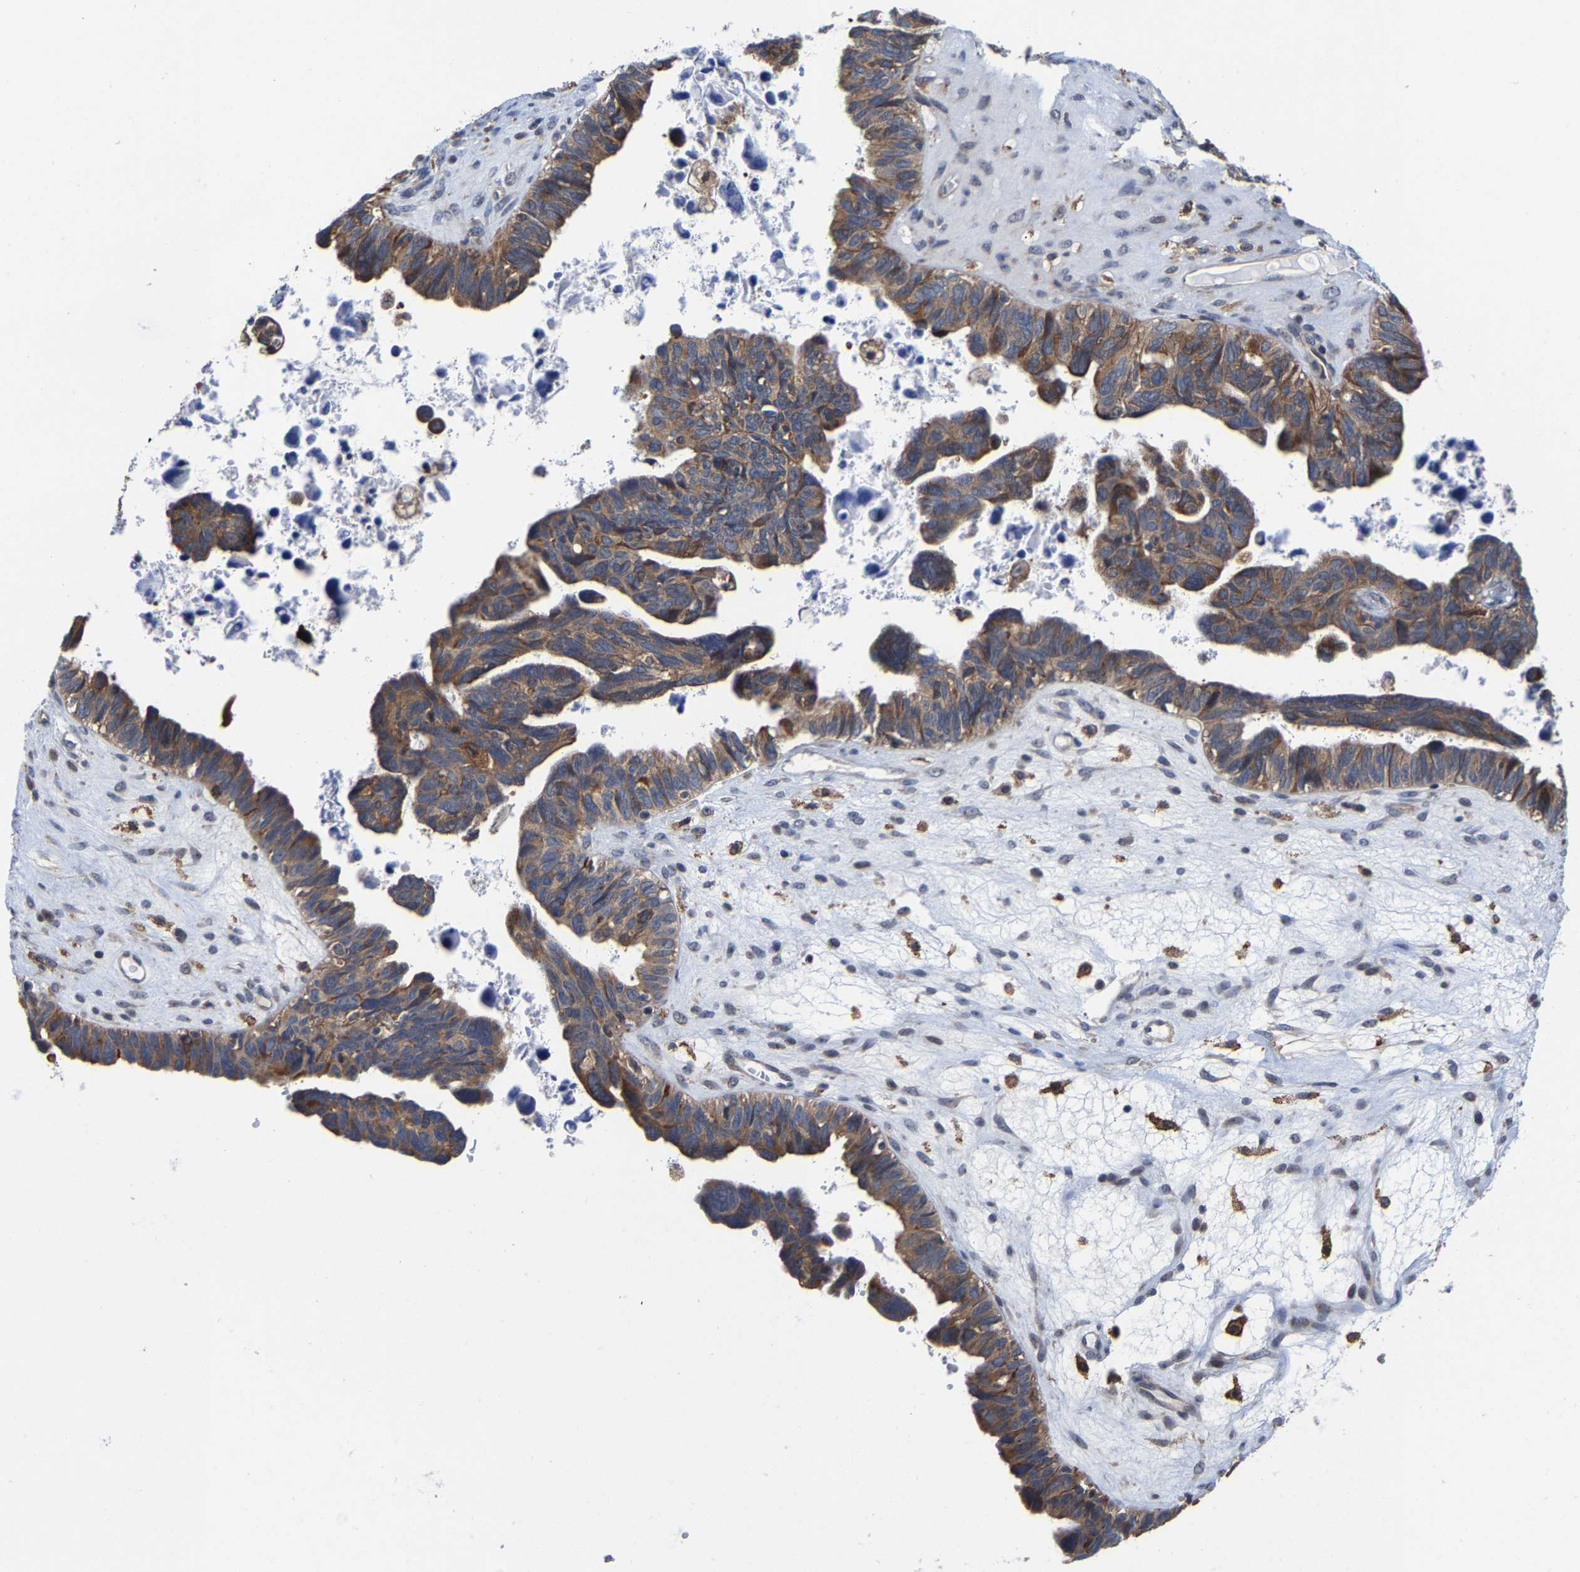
{"staining": {"intensity": "moderate", "quantity": ">75%", "location": "cytoplasmic/membranous"}, "tissue": "ovarian cancer", "cell_type": "Tumor cells", "image_type": "cancer", "snomed": [{"axis": "morphology", "description": "Cystadenocarcinoma, serous, NOS"}, {"axis": "topography", "description": "Ovary"}], "caption": "Tumor cells exhibit medium levels of moderate cytoplasmic/membranous staining in about >75% of cells in ovarian serous cystadenocarcinoma. (Brightfield microscopy of DAB IHC at high magnification).", "gene": "PFKFB3", "patient": {"sex": "female", "age": 79}}